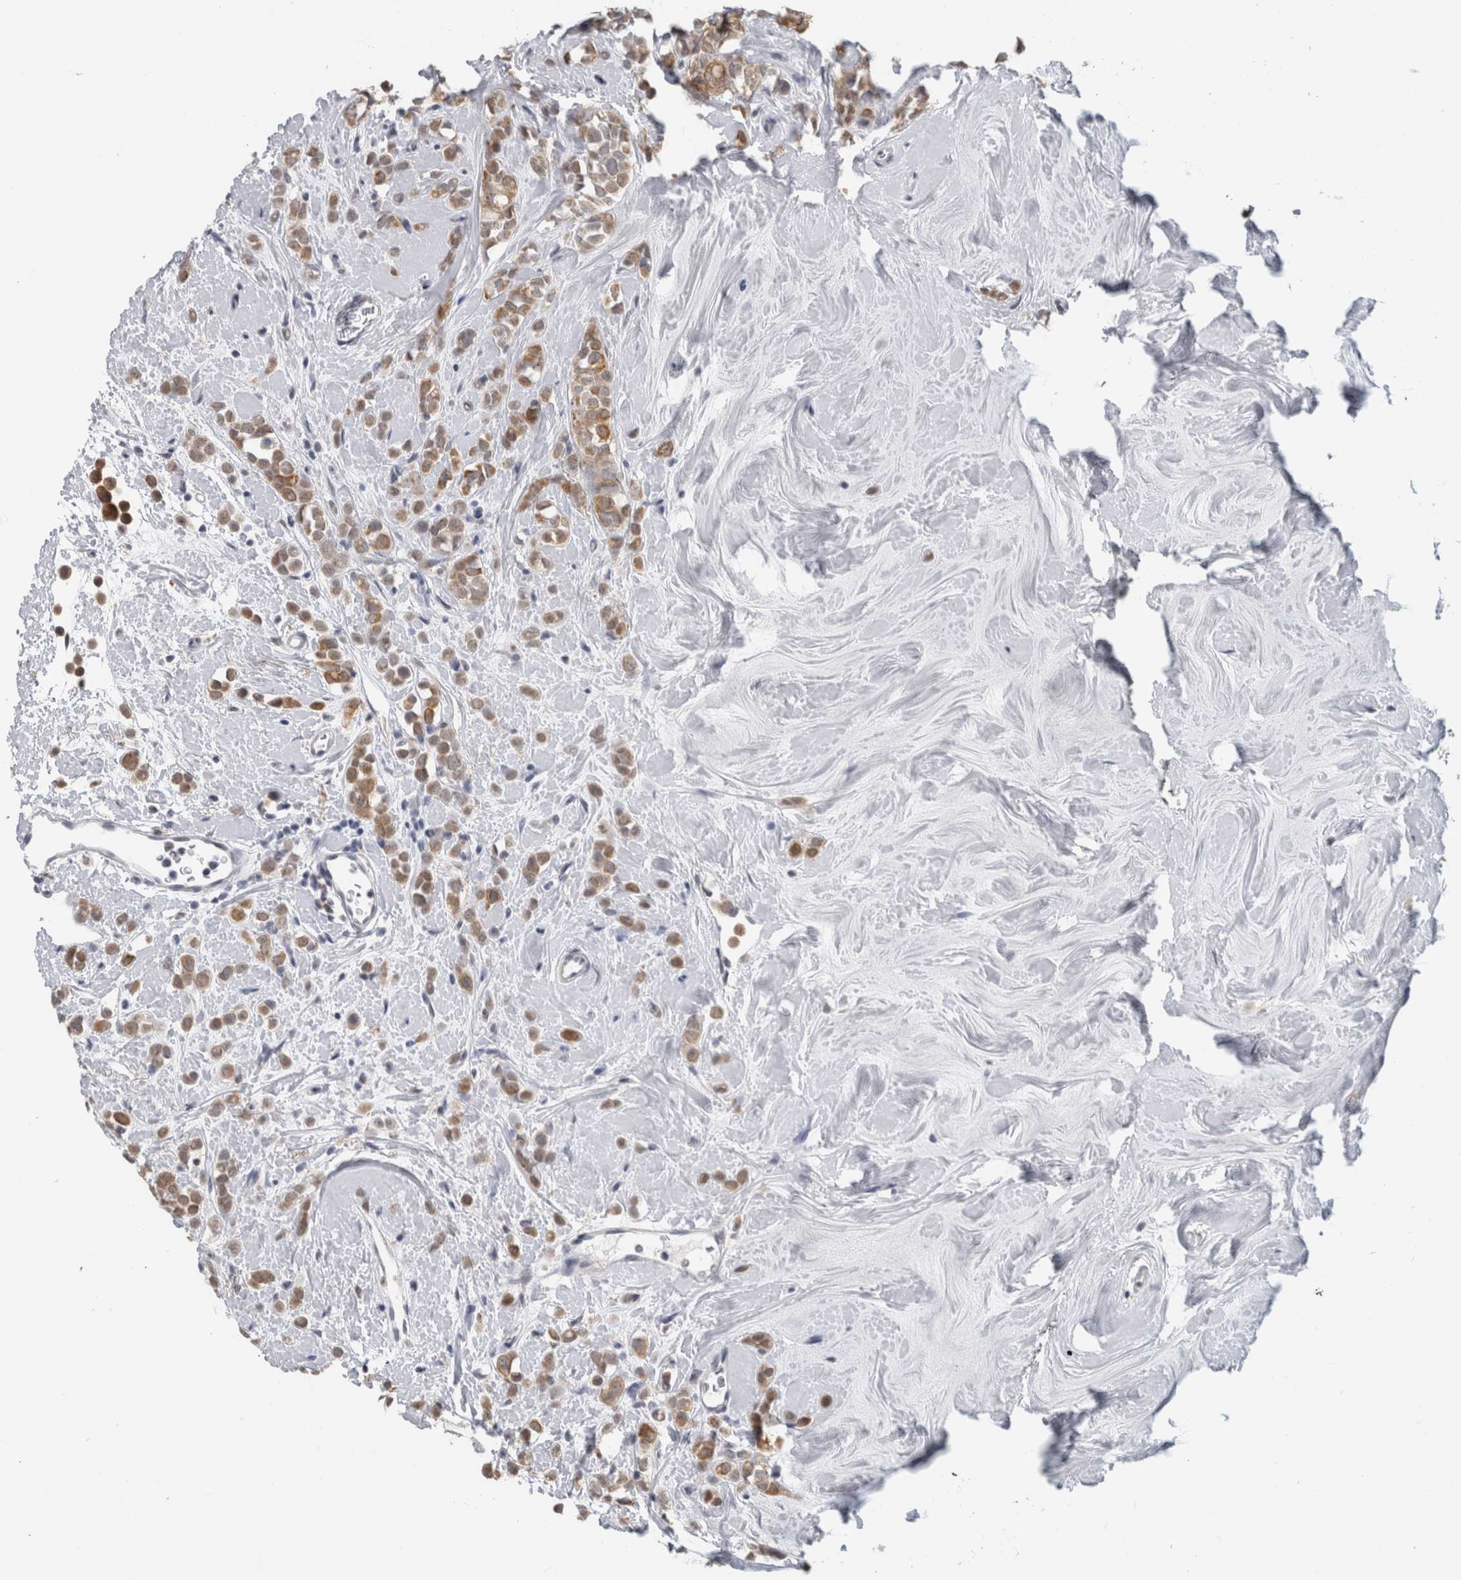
{"staining": {"intensity": "weak", "quantity": ">75%", "location": "cytoplasmic/membranous"}, "tissue": "breast cancer", "cell_type": "Tumor cells", "image_type": "cancer", "snomed": [{"axis": "morphology", "description": "Lobular carcinoma"}, {"axis": "topography", "description": "Breast"}], "caption": "This histopathology image demonstrates IHC staining of human breast cancer, with low weak cytoplasmic/membranous positivity in approximately >75% of tumor cells.", "gene": "TMEM242", "patient": {"sex": "female", "age": 47}}